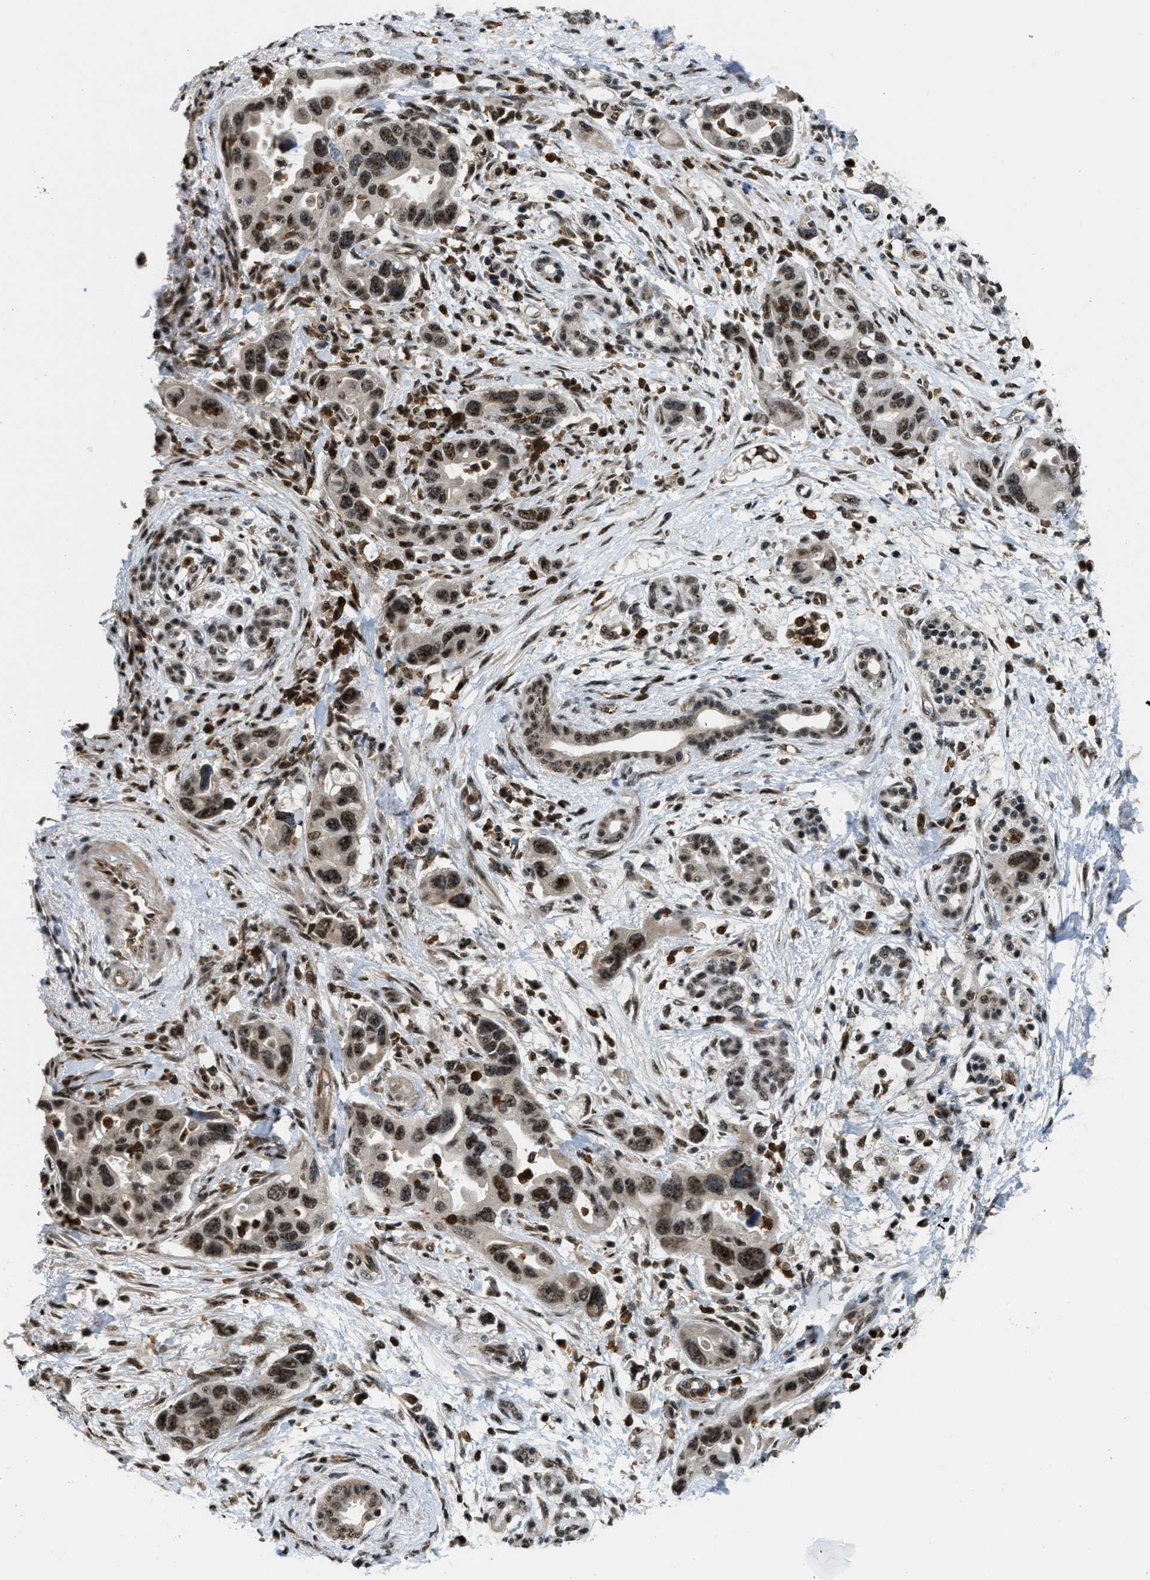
{"staining": {"intensity": "moderate", "quantity": ">75%", "location": "nuclear"}, "tissue": "pancreatic cancer", "cell_type": "Tumor cells", "image_type": "cancer", "snomed": [{"axis": "morphology", "description": "Normal tissue, NOS"}, {"axis": "morphology", "description": "Adenocarcinoma, NOS"}, {"axis": "topography", "description": "Pancreas"}], "caption": "Immunohistochemistry (IHC) image of human pancreatic cancer stained for a protein (brown), which reveals medium levels of moderate nuclear positivity in approximately >75% of tumor cells.", "gene": "E2F1", "patient": {"sex": "female", "age": 71}}